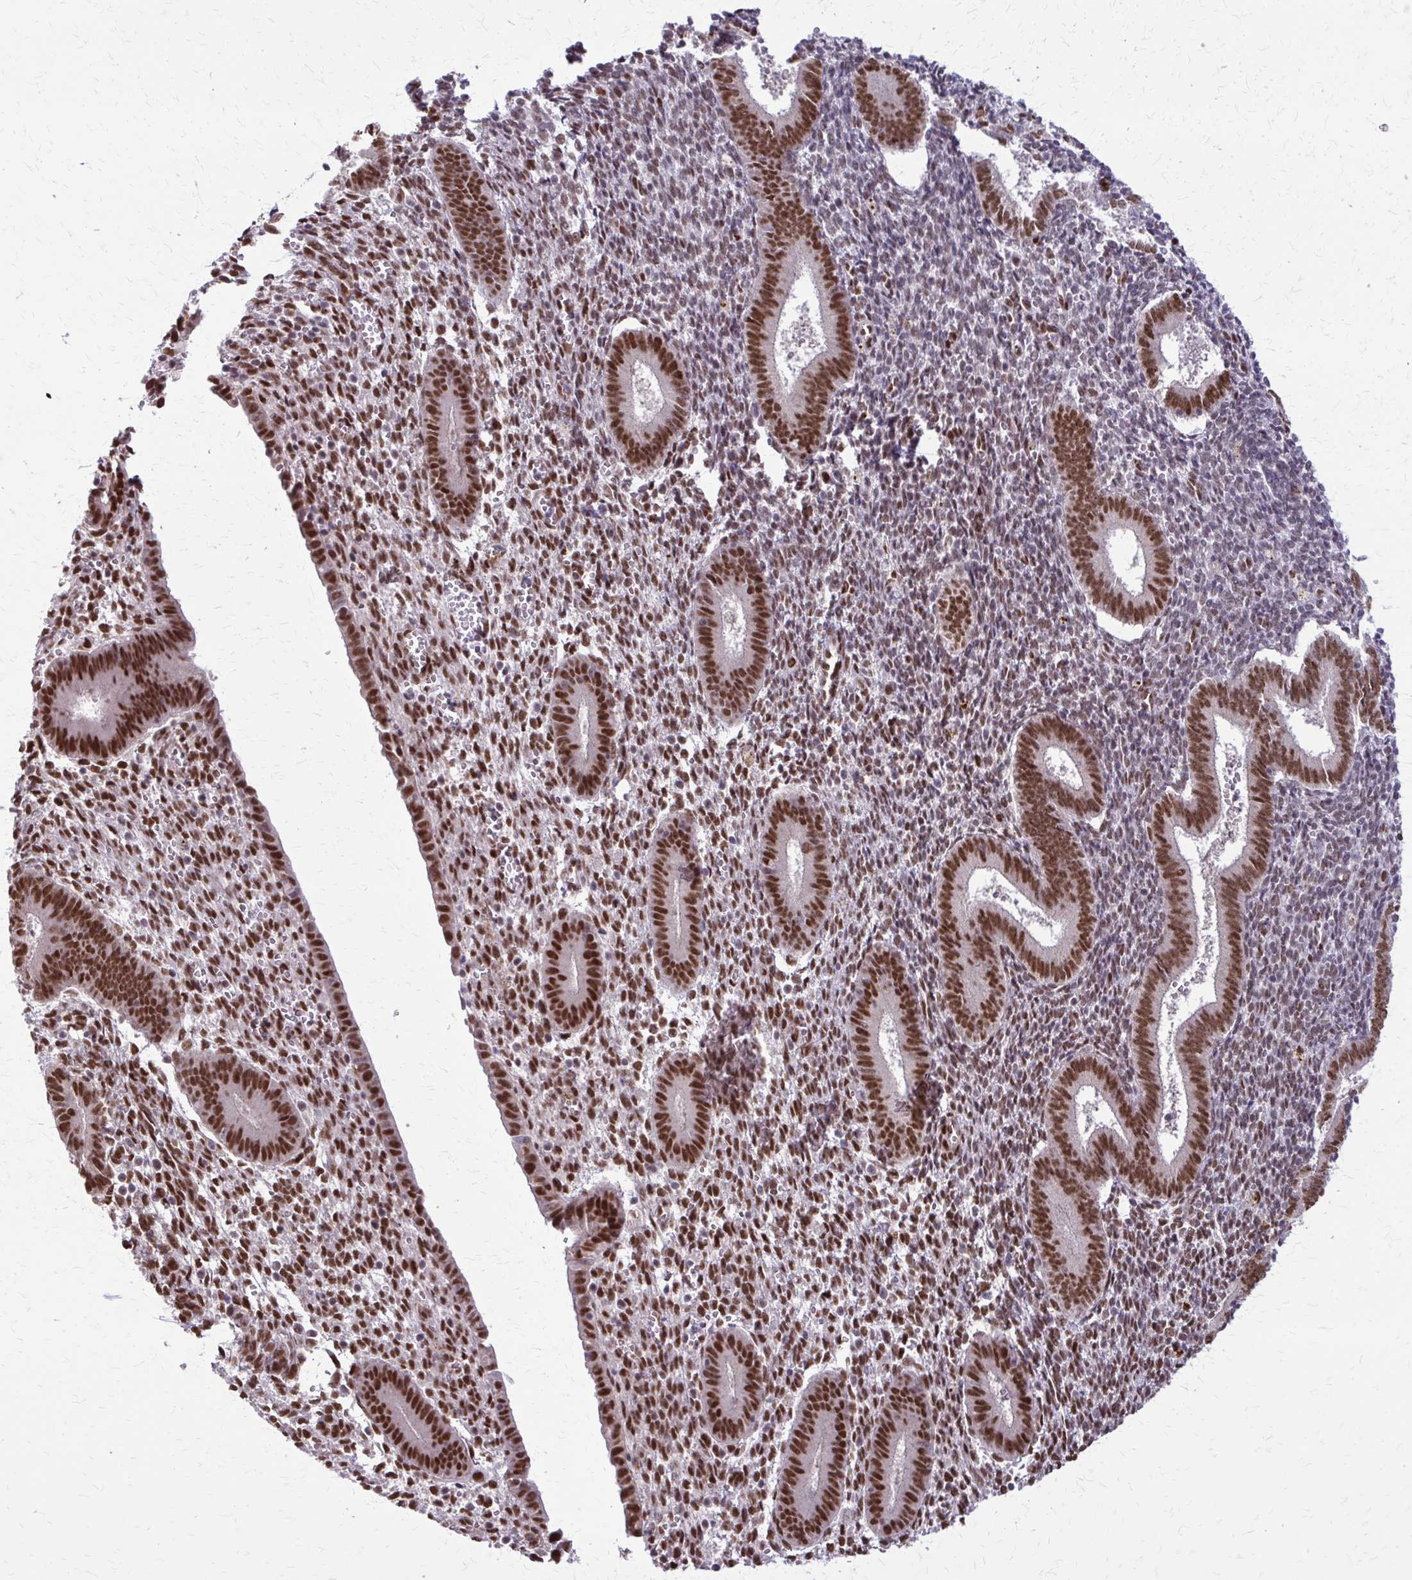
{"staining": {"intensity": "strong", "quantity": ">75%", "location": "nuclear"}, "tissue": "endometrium", "cell_type": "Cells in endometrial stroma", "image_type": "normal", "snomed": [{"axis": "morphology", "description": "Normal tissue, NOS"}, {"axis": "topography", "description": "Endometrium"}], "caption": "Strong nuclear protein expression is appreciated in approximately >75% of cells in endometrial stroma in endometrium.", "gene": "TTF1", "patient": {"sex": "female", "age": 25}}